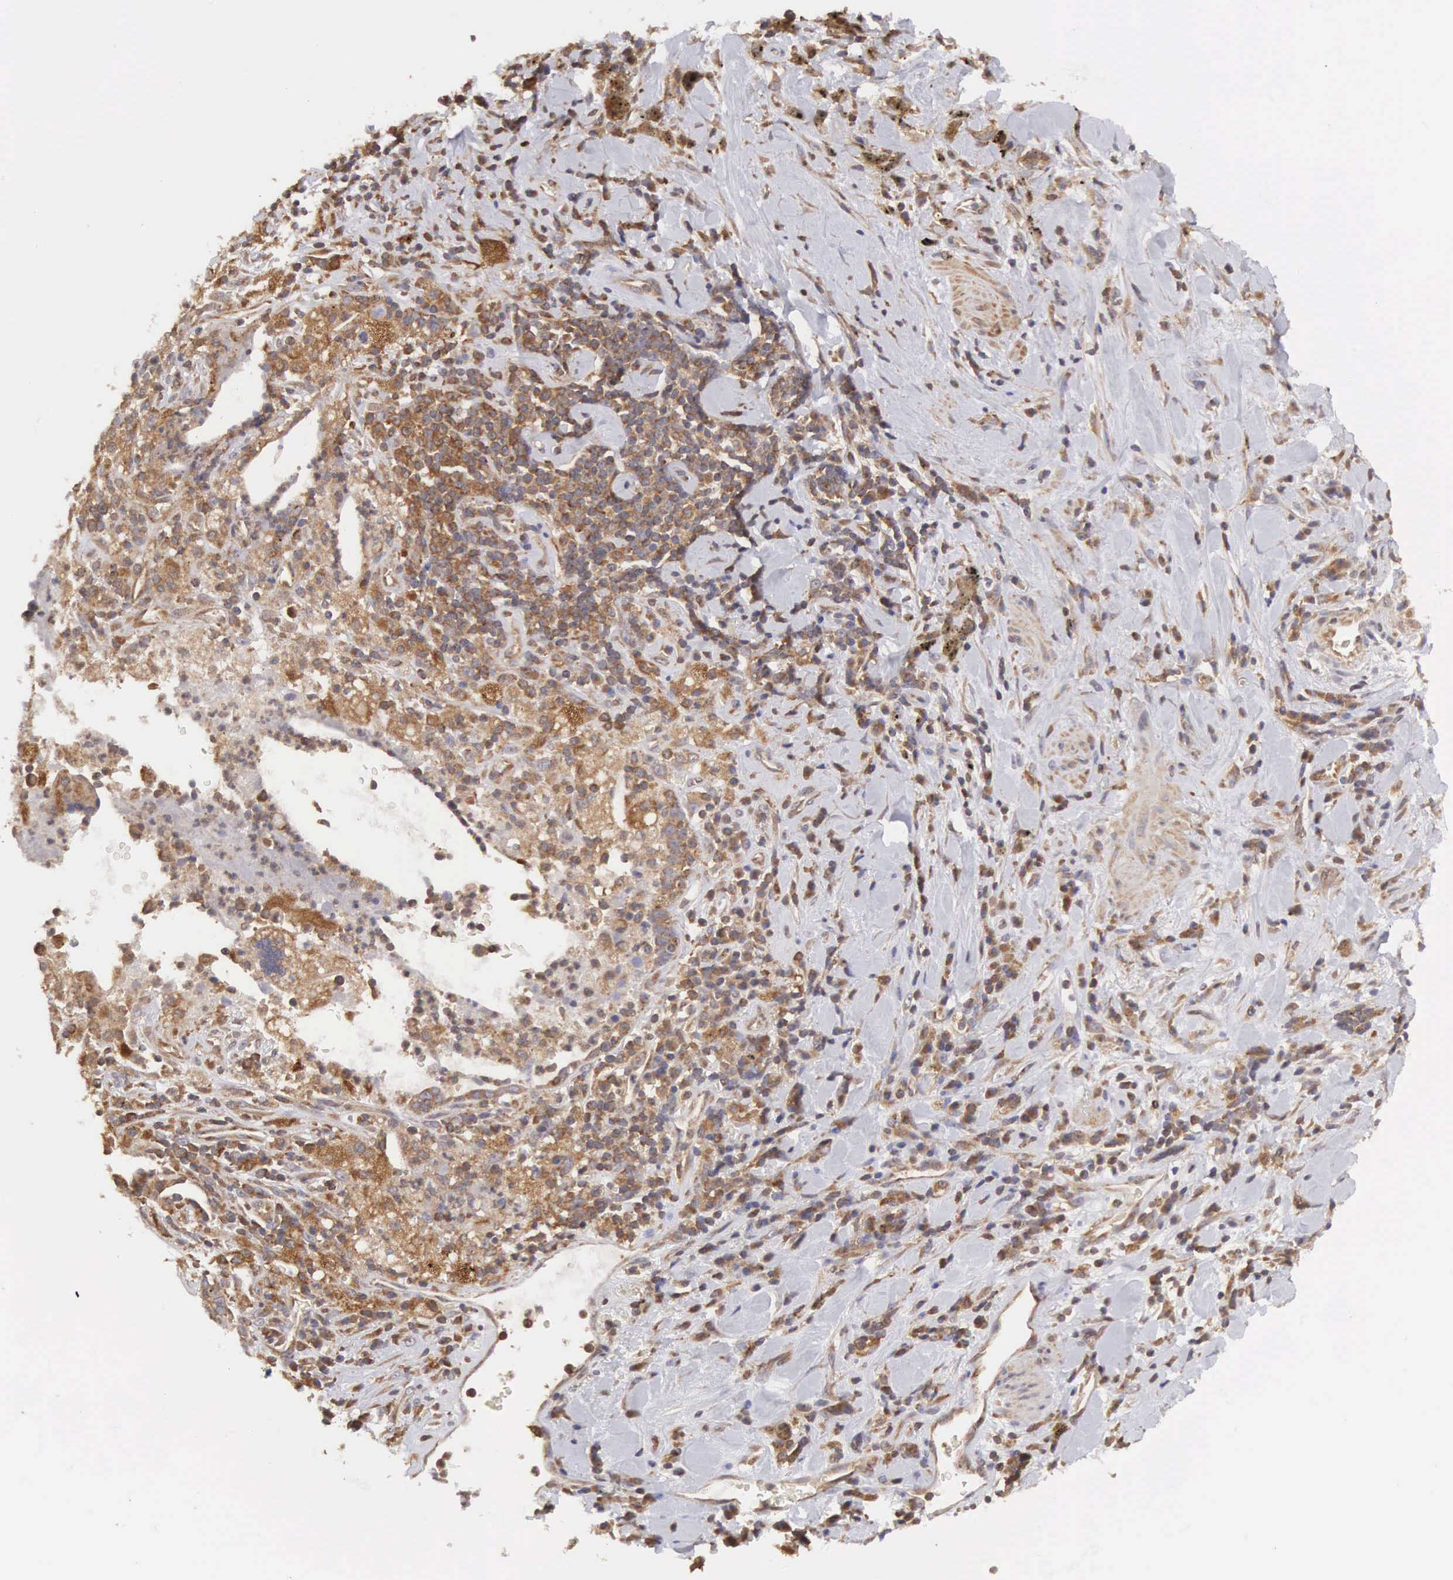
{"staining": {"intensity": "moderate", "quantity": ">75%", "location": "cytoplasmic/membranous"}, "tissue": "lung cancer", "cell_type": "Tumor cells", "image_type": "cancer", "snomed": [{"axis": "morphology", "description": "Squamous cell carcinoma, NOS"}, {"axis": "topography", "description": "Lung"}], "caption": "Moderate cytoplasmic/membranous protein staining is identified in approximately >75% of tumor cells in squamous cell carcinoma (lung). (DAB (3,3'-diaminobenzidine) IHC with brightfield microscopy, high magnification).", "gene": "DHRS1", "patient": {"sex": "male", "age": 64}}